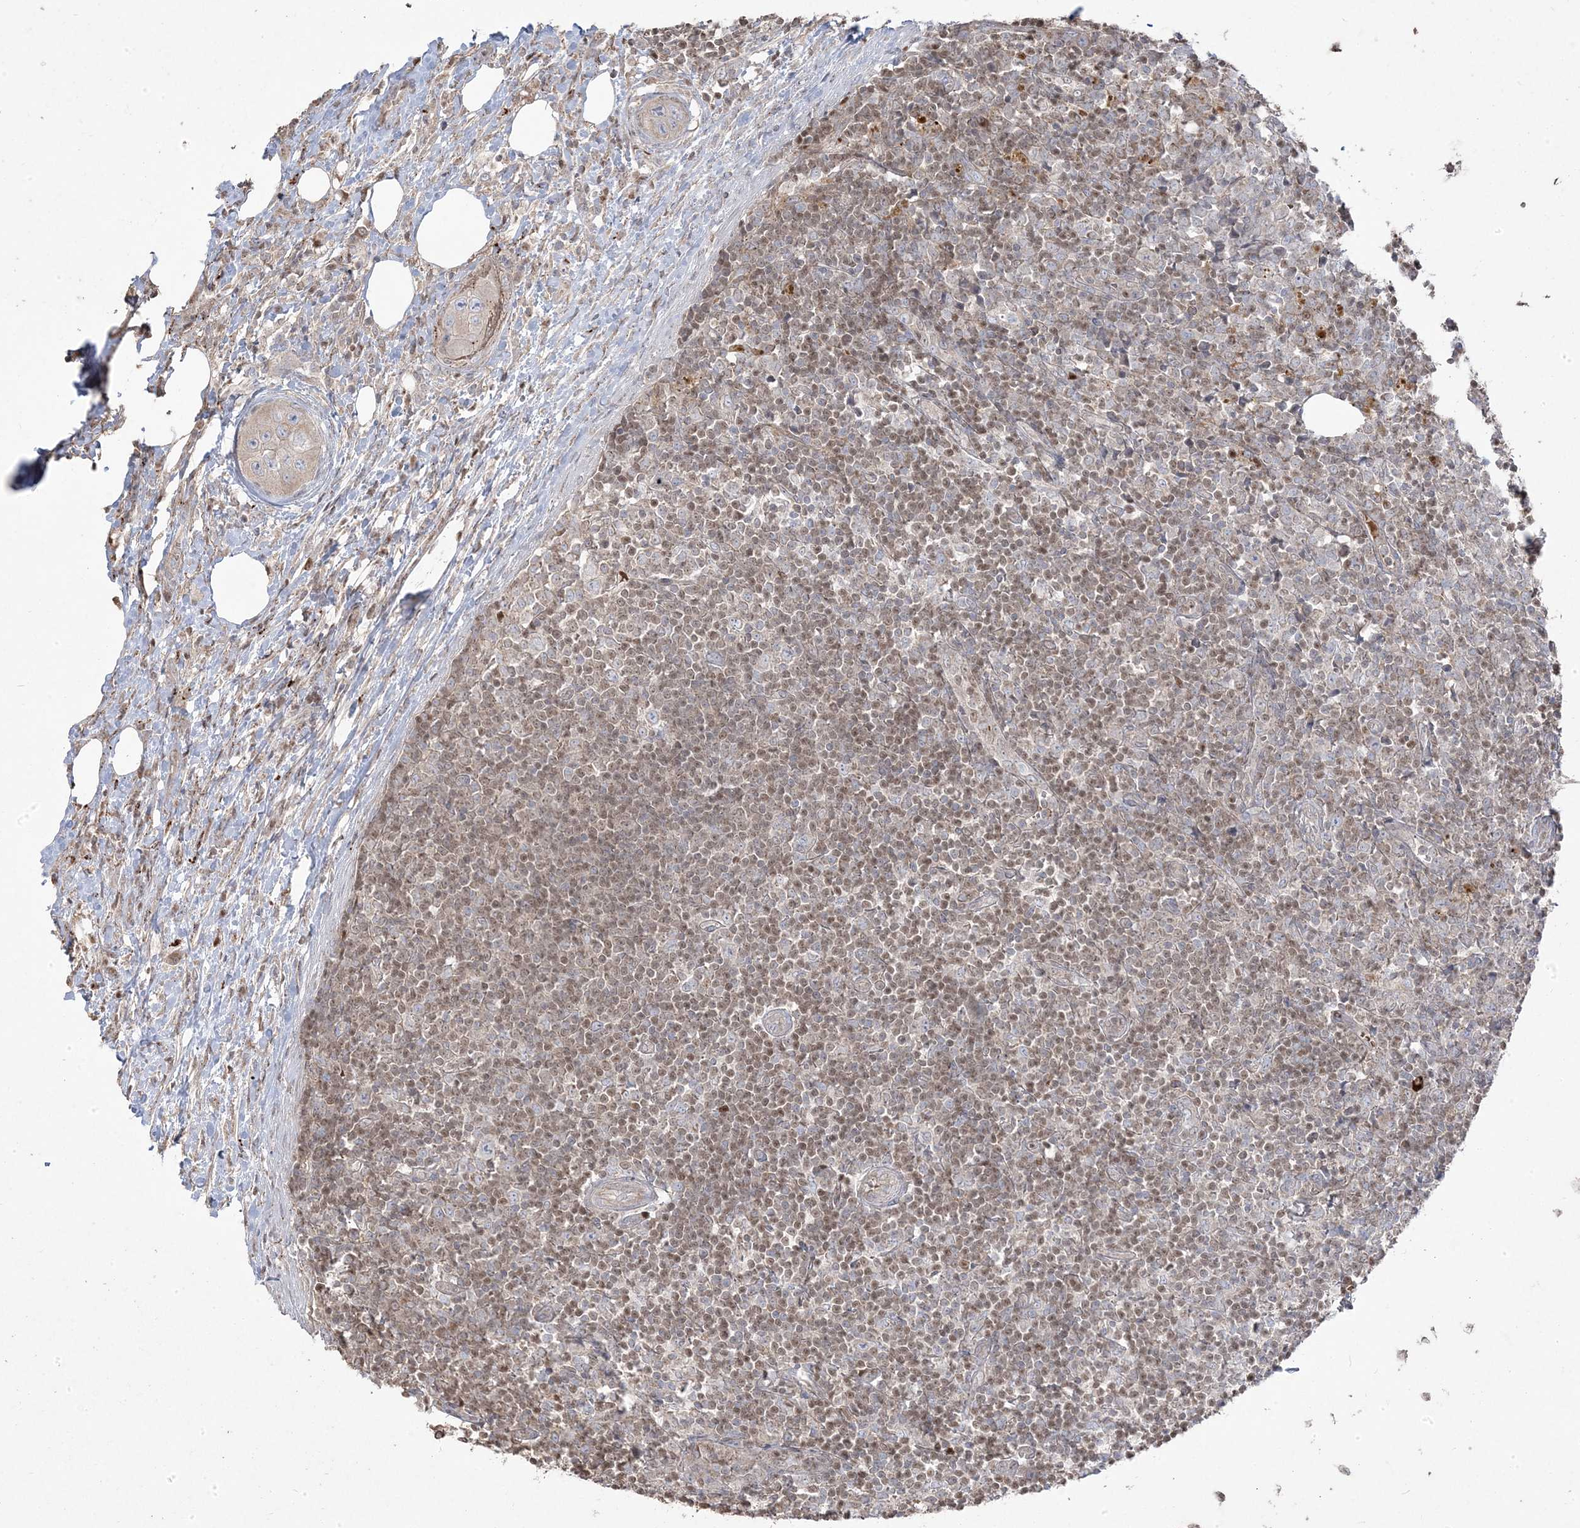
{"staining": {"intensity": "negative", "quantity": "none", "location": "none"}, "tissue": "lymph node", "cell_type": "Germinal center cells", "image_type": "normal", "snomed": [{"axis": "morphology", "description": "Normal tissue, NOS"}, {"axis": "morphology", "description": "Squamous cell carcinoma, metastatic, NOS"}, {"axis": "topography", "description": "Lymph node"}], "caption": "DAB immunohistochemical staining of normal lymph node shows no significant positivity in germinal center cells. The staining is performed using DAB brown chromogen with nuclei counter-stained in using hematoxylin.", "gene": "PPOX", "patient": {"sex": "male", "age": 73}}